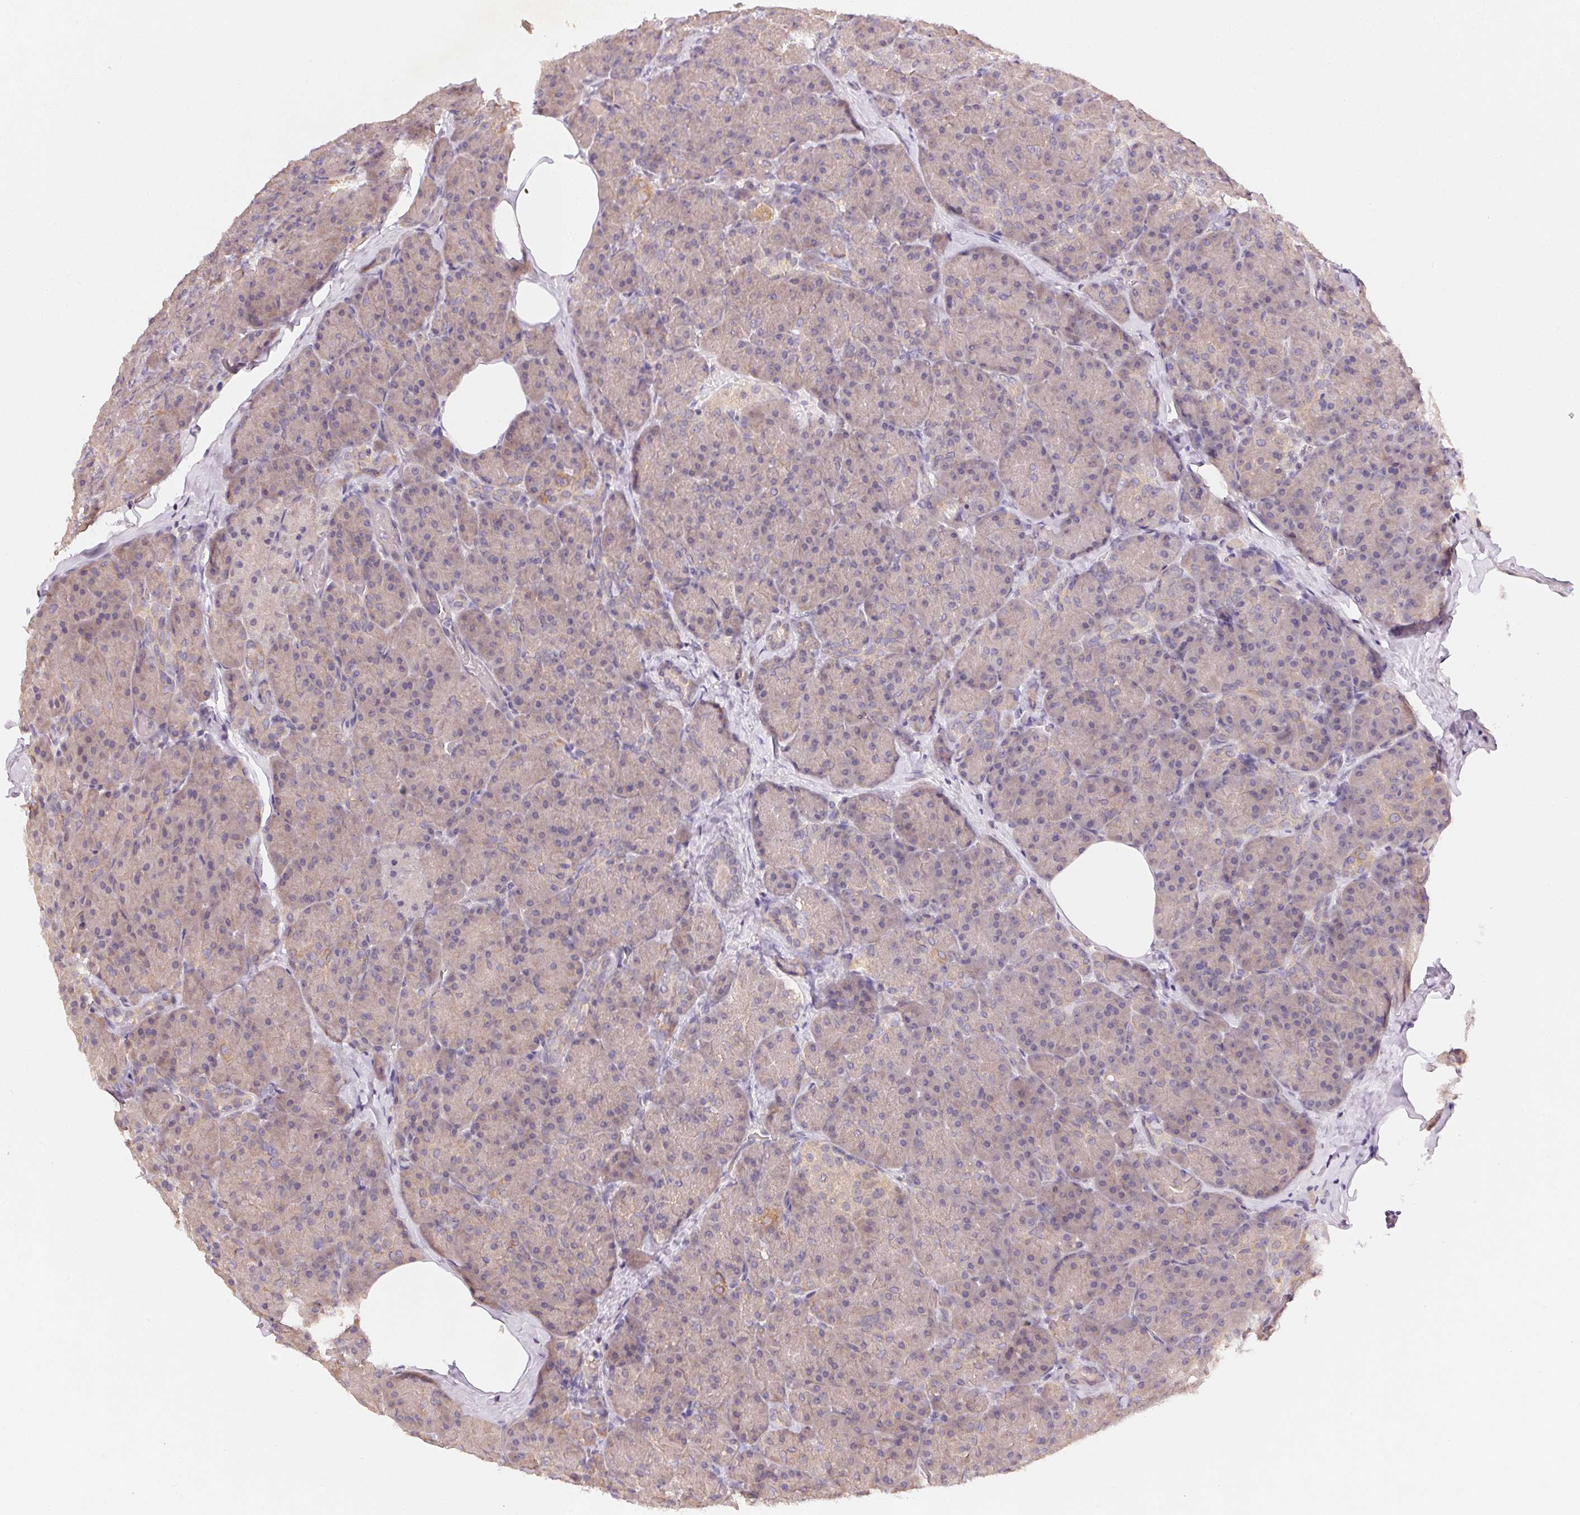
{"staining": {"intensity": "weak", "quantity": "25%-75%", "location": "cytoplasmic/membranous"}, "tissue": "pancreas", "cell_type": "Exocrine glandular cells", "image_type": "normal", "snomed": [{"axis": "morphology", "description": "Normal tissue, NOS"}, {"axis": "topography", "description": "Pancreas"}], "caption": "IHC (DAB) staining of benign human pancreas shows weak cytoplasmic/membranous protein expression in about 25%-75% of exocrine glandular cells.", "gene": "BNIP5", "patient": {"sex": "male", "age": 57}}